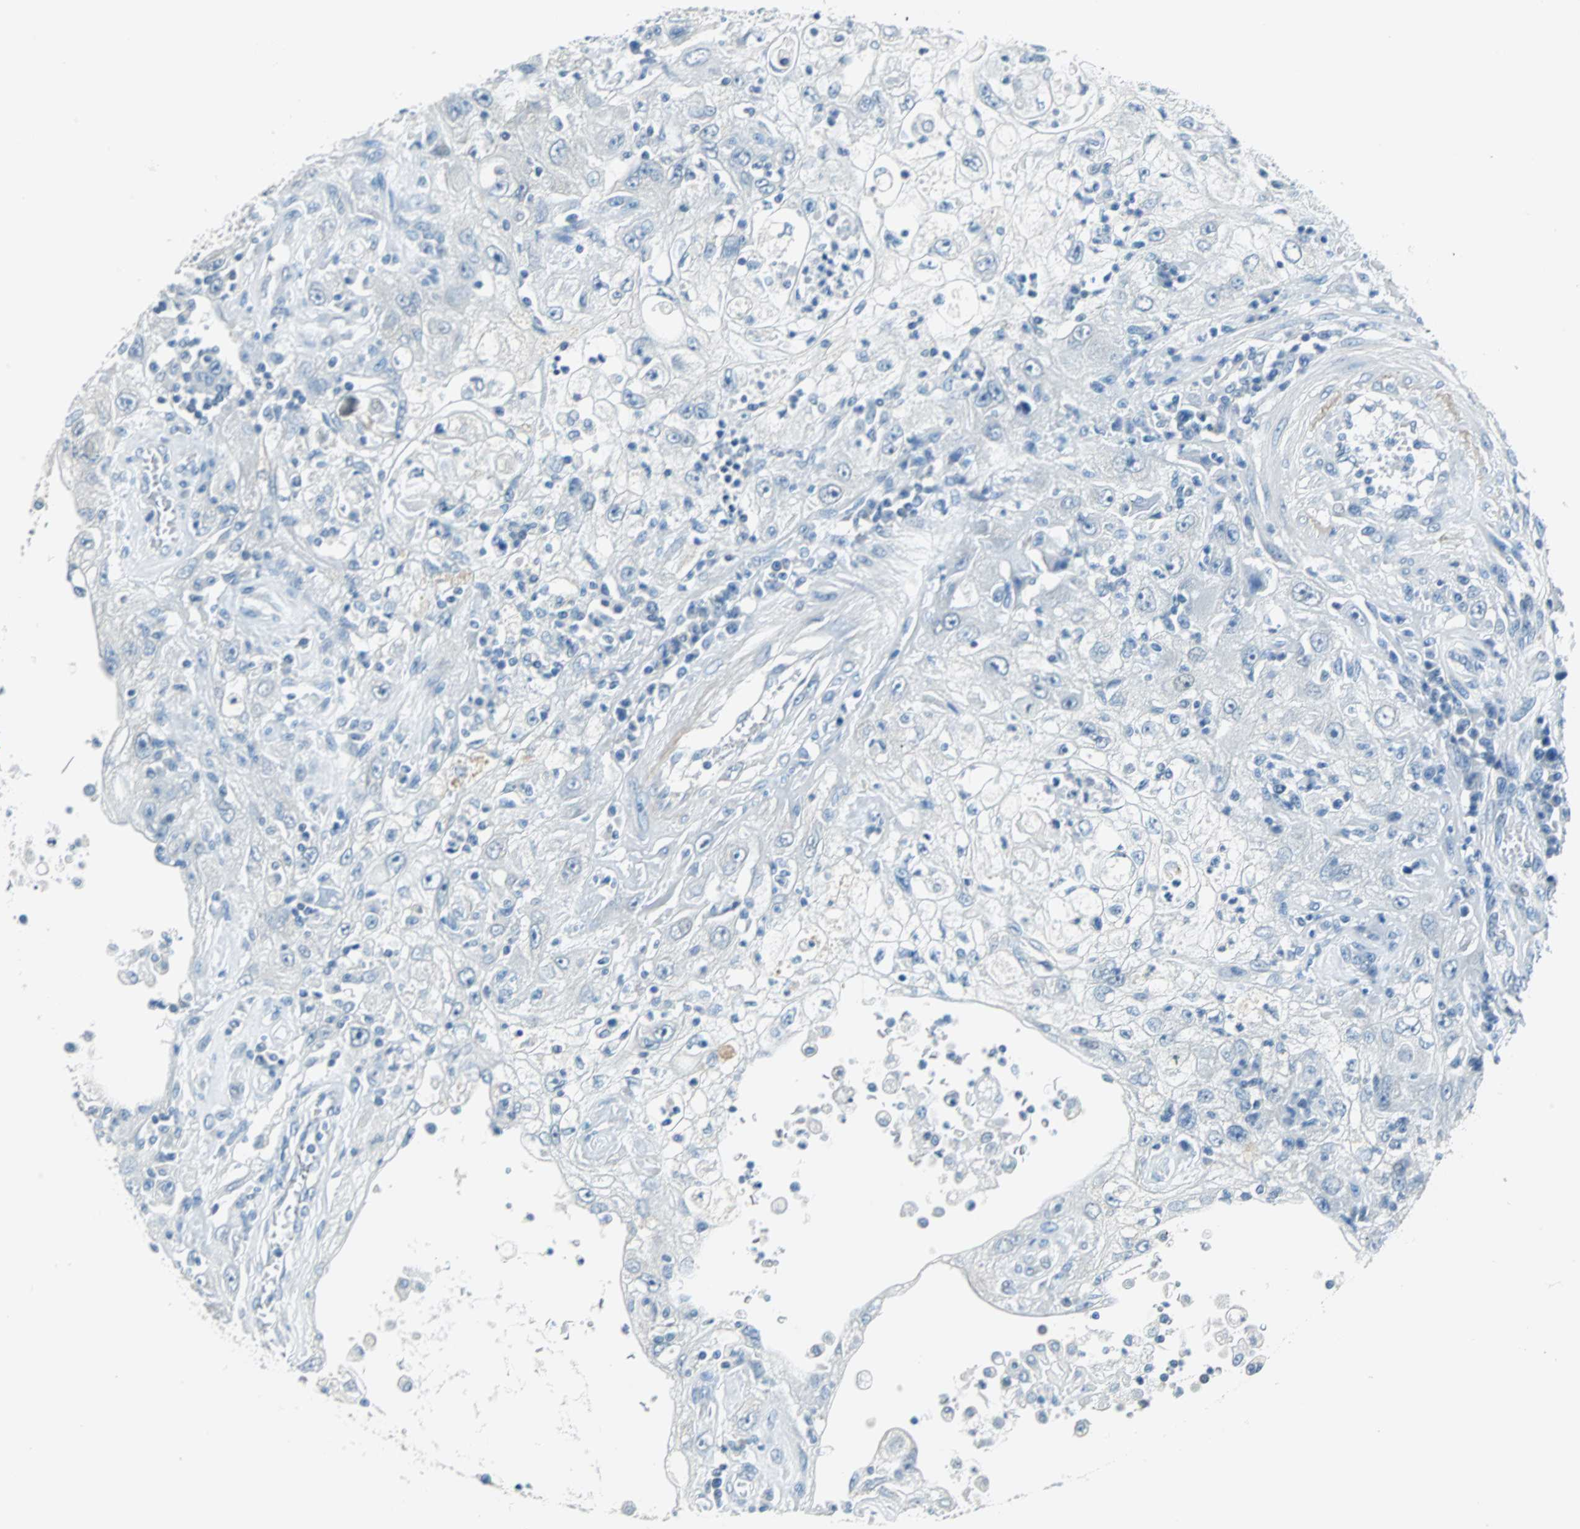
{"staining": {"intensity": "negative", "quantity": "none", "location": "none"}, "tissue": "skin cancer", "cell_type": "Tumor cells", "image_type": "cancer", "snomed": [{"axis": "morphology", "description": "Squamous cell carcinoma, NOS"}, {"axis": "topography", "description": "Skin"}], "caption": "An immunohistochemistry (IHC) photomicrograph of skin cancer (squamous cell carcinoma) is shown. There is no staining in tumor cells of skin cancer (squamous cell carcinoma). (DAB (3,3'-diaminobenzidine) immunohistochemistry (IHC), high magnification).", "gene": "MUC7", "patient": {"sex": "male", "age": 75}}